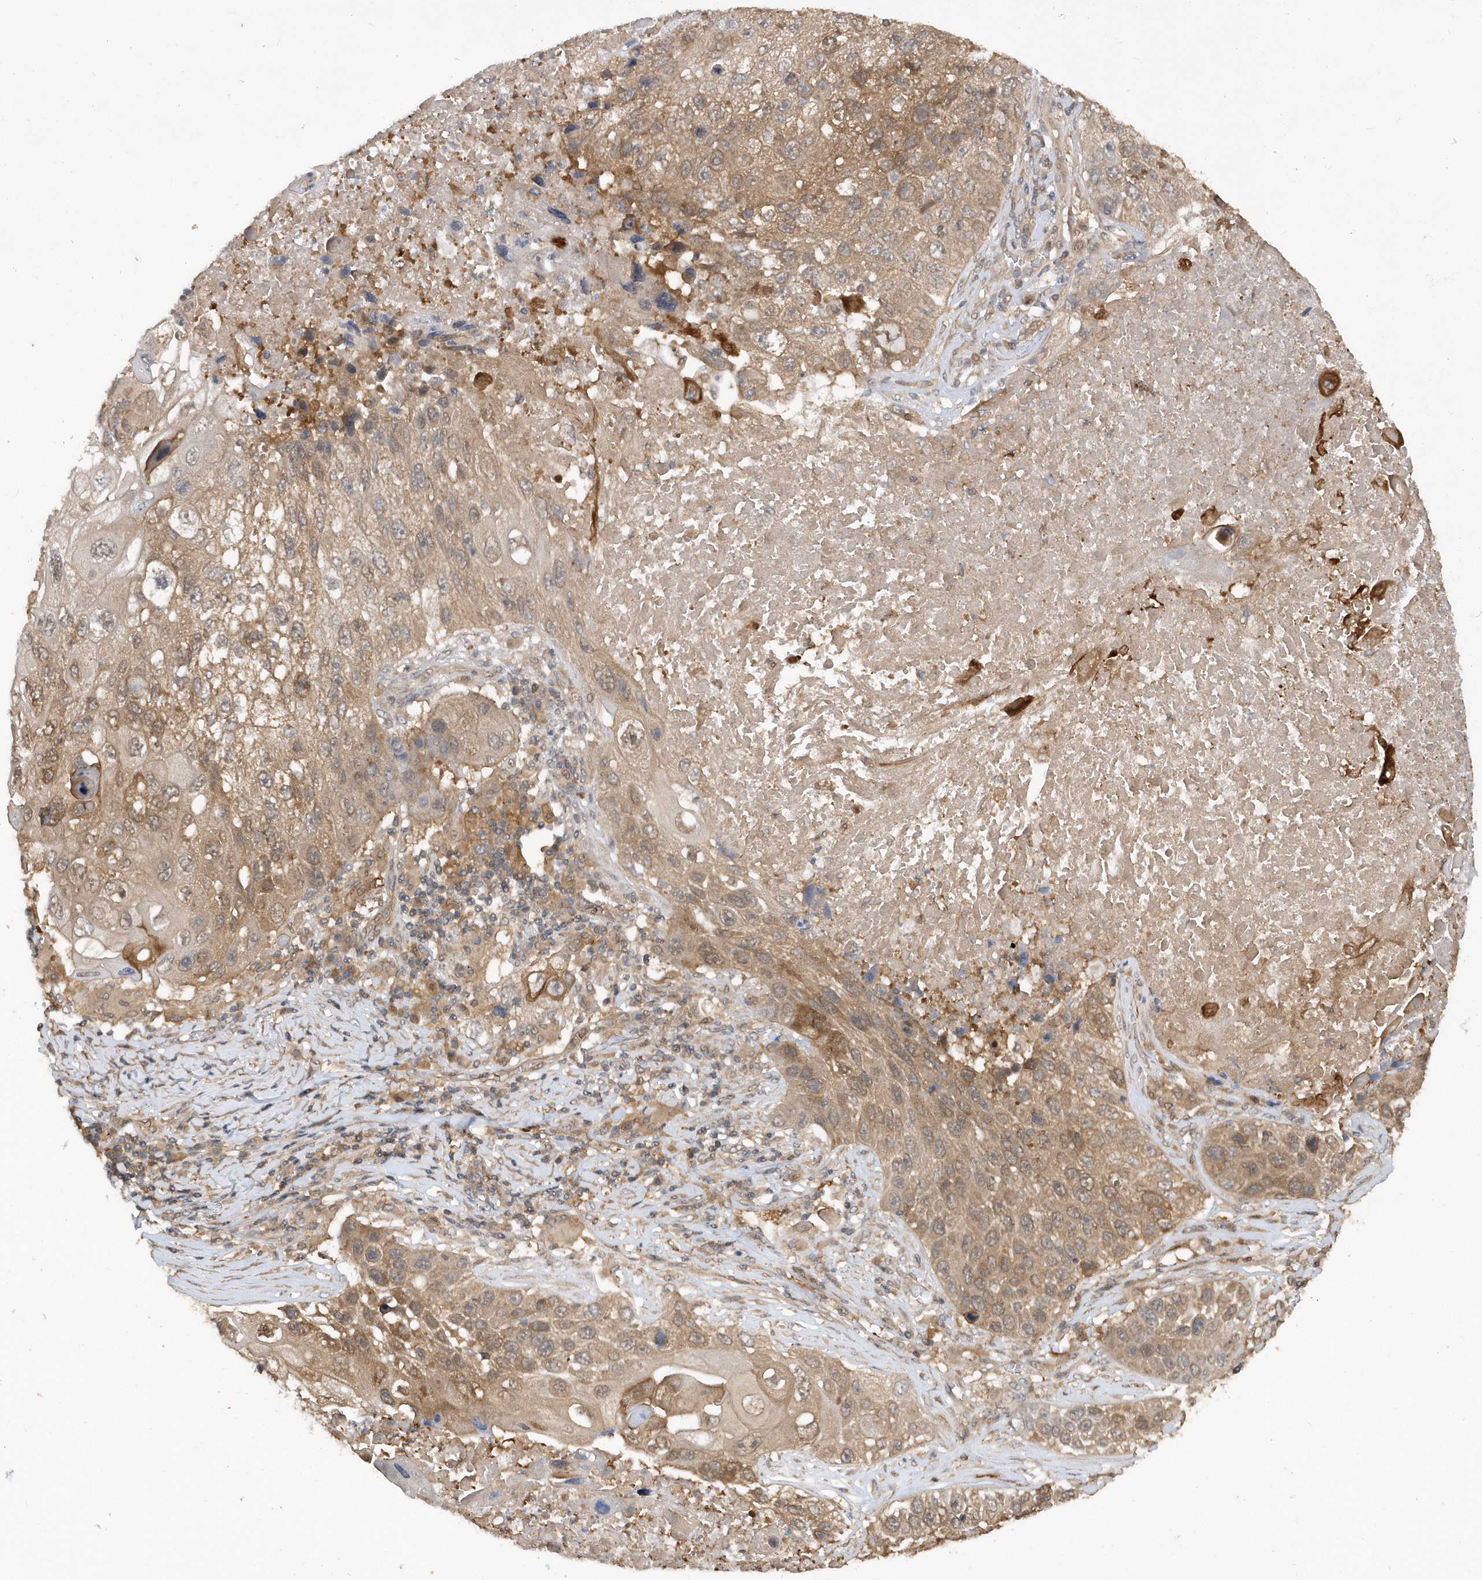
{"staining": {"intensity": "moderate", "quantity": ">75%", "location": "cytoplasmic/membranous"}, "tissue": "lung cancer", "cell_type": "Tumor cells", "image_type": "cancer", "snomed": [{"axis": "morphology", "description": "Squamous cell carcinoma, NOS"}, {"axis": "topography", "description": "Lung"}], "caption": "Tumor cells display medium levels of moderate cytoplasmic/membranous expression in about >75% of cells in human lung squamous cell carcinoma.", "gene": "RPE", "patient": {"sex": "male", "age": 61}}